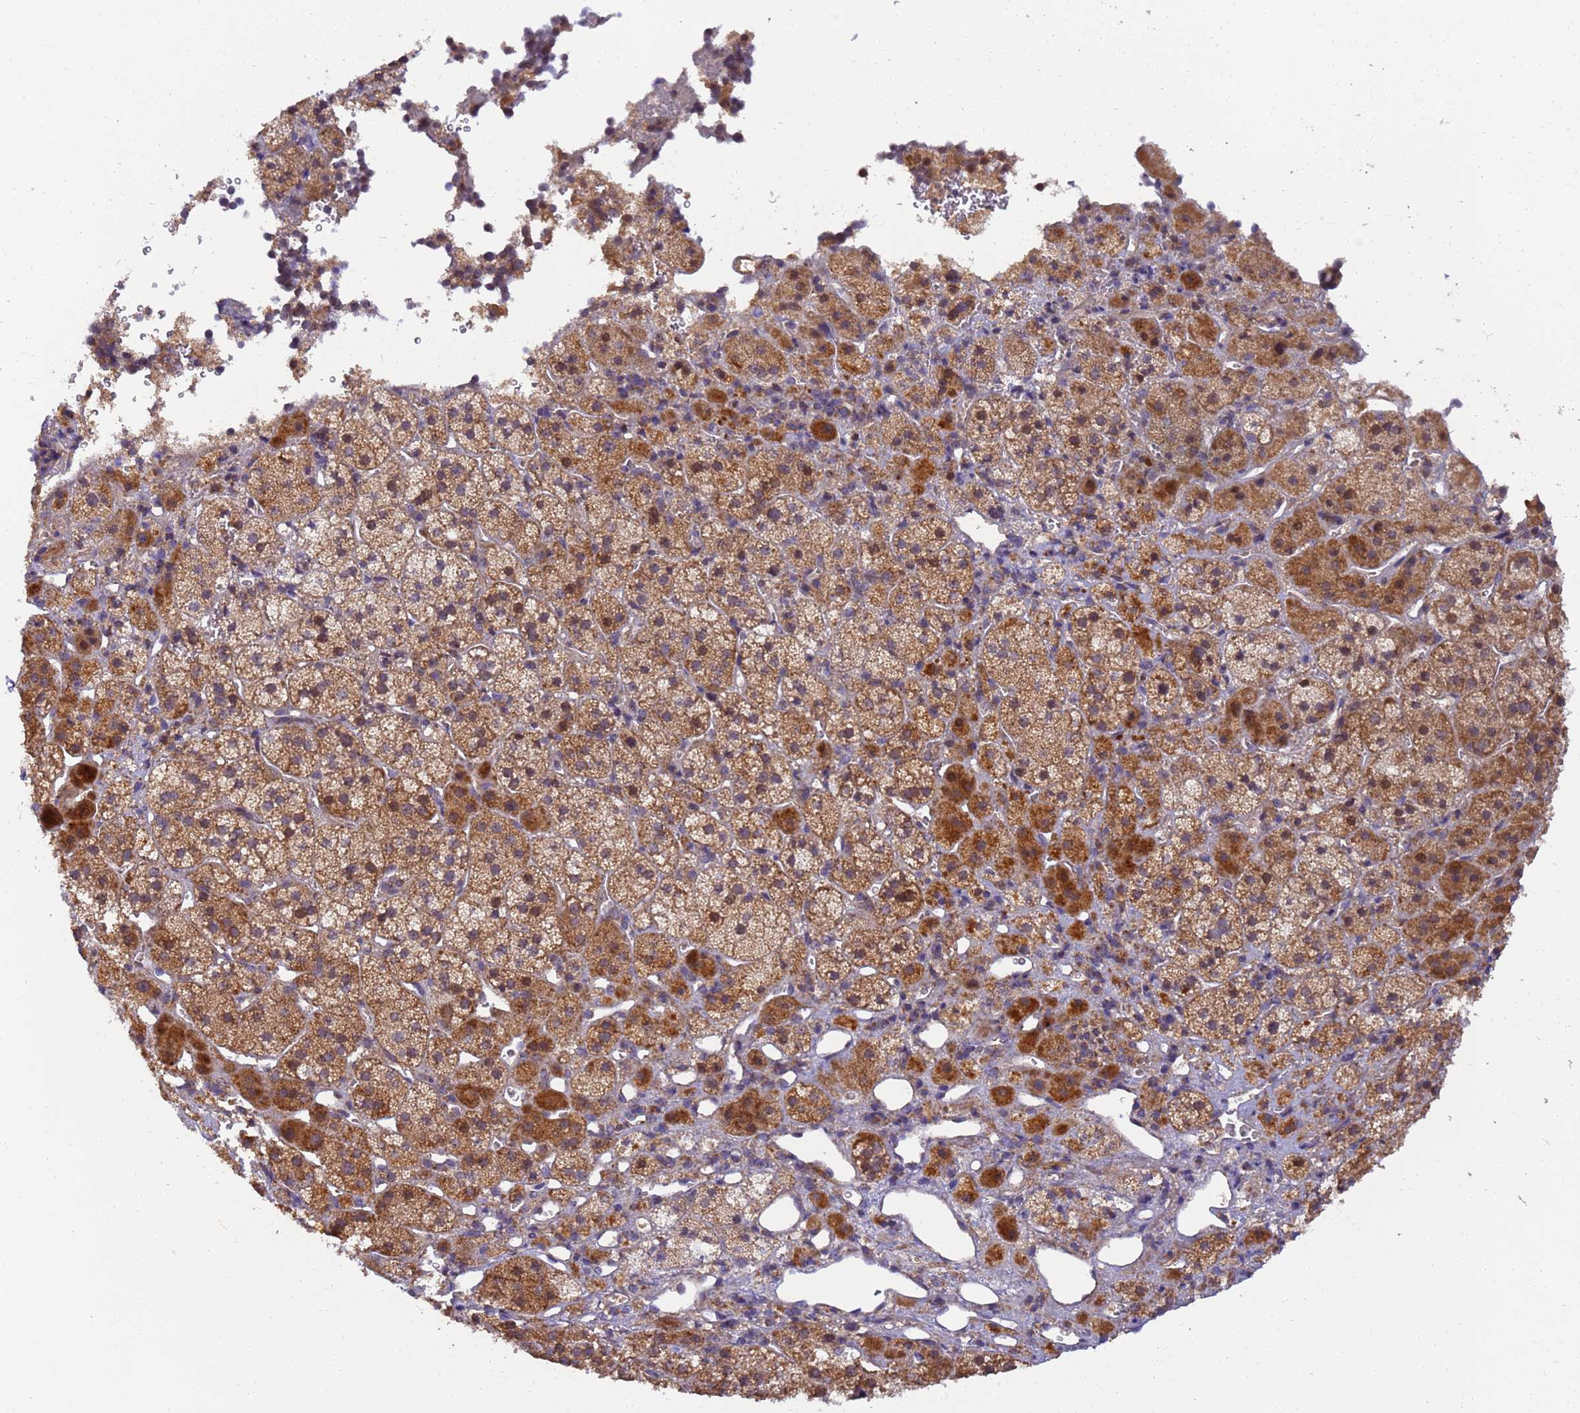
{"staining": {"intensity": "moderate", "quantity": ">75%", "location": "cytoplasmic/membranous"}, "tissue": "adrenal gland", "cell_type": "Glandular cells", "image_type": "normal", "snomed": [{"axis": "morphology", "description": "Normal tissue, NOS"}, {"axis": "topography", "description": "Adrenal gland"}], "caption": "High-magnification brightfield microscopy of benign adrenal gland stained with DAB (brown) and counterstained with hematoxylin (blue). glandular cells exhibit moderate cytoplasmic/membranous positivity is identified in approximately>75% of cells. The staining is performed using DAB brown chromogen to label protein expression. The nuclei are counter-stained blue using hematoxylin.", "gene": "RAPGEF3", "patient": {"sex": "female", "age": 44}}